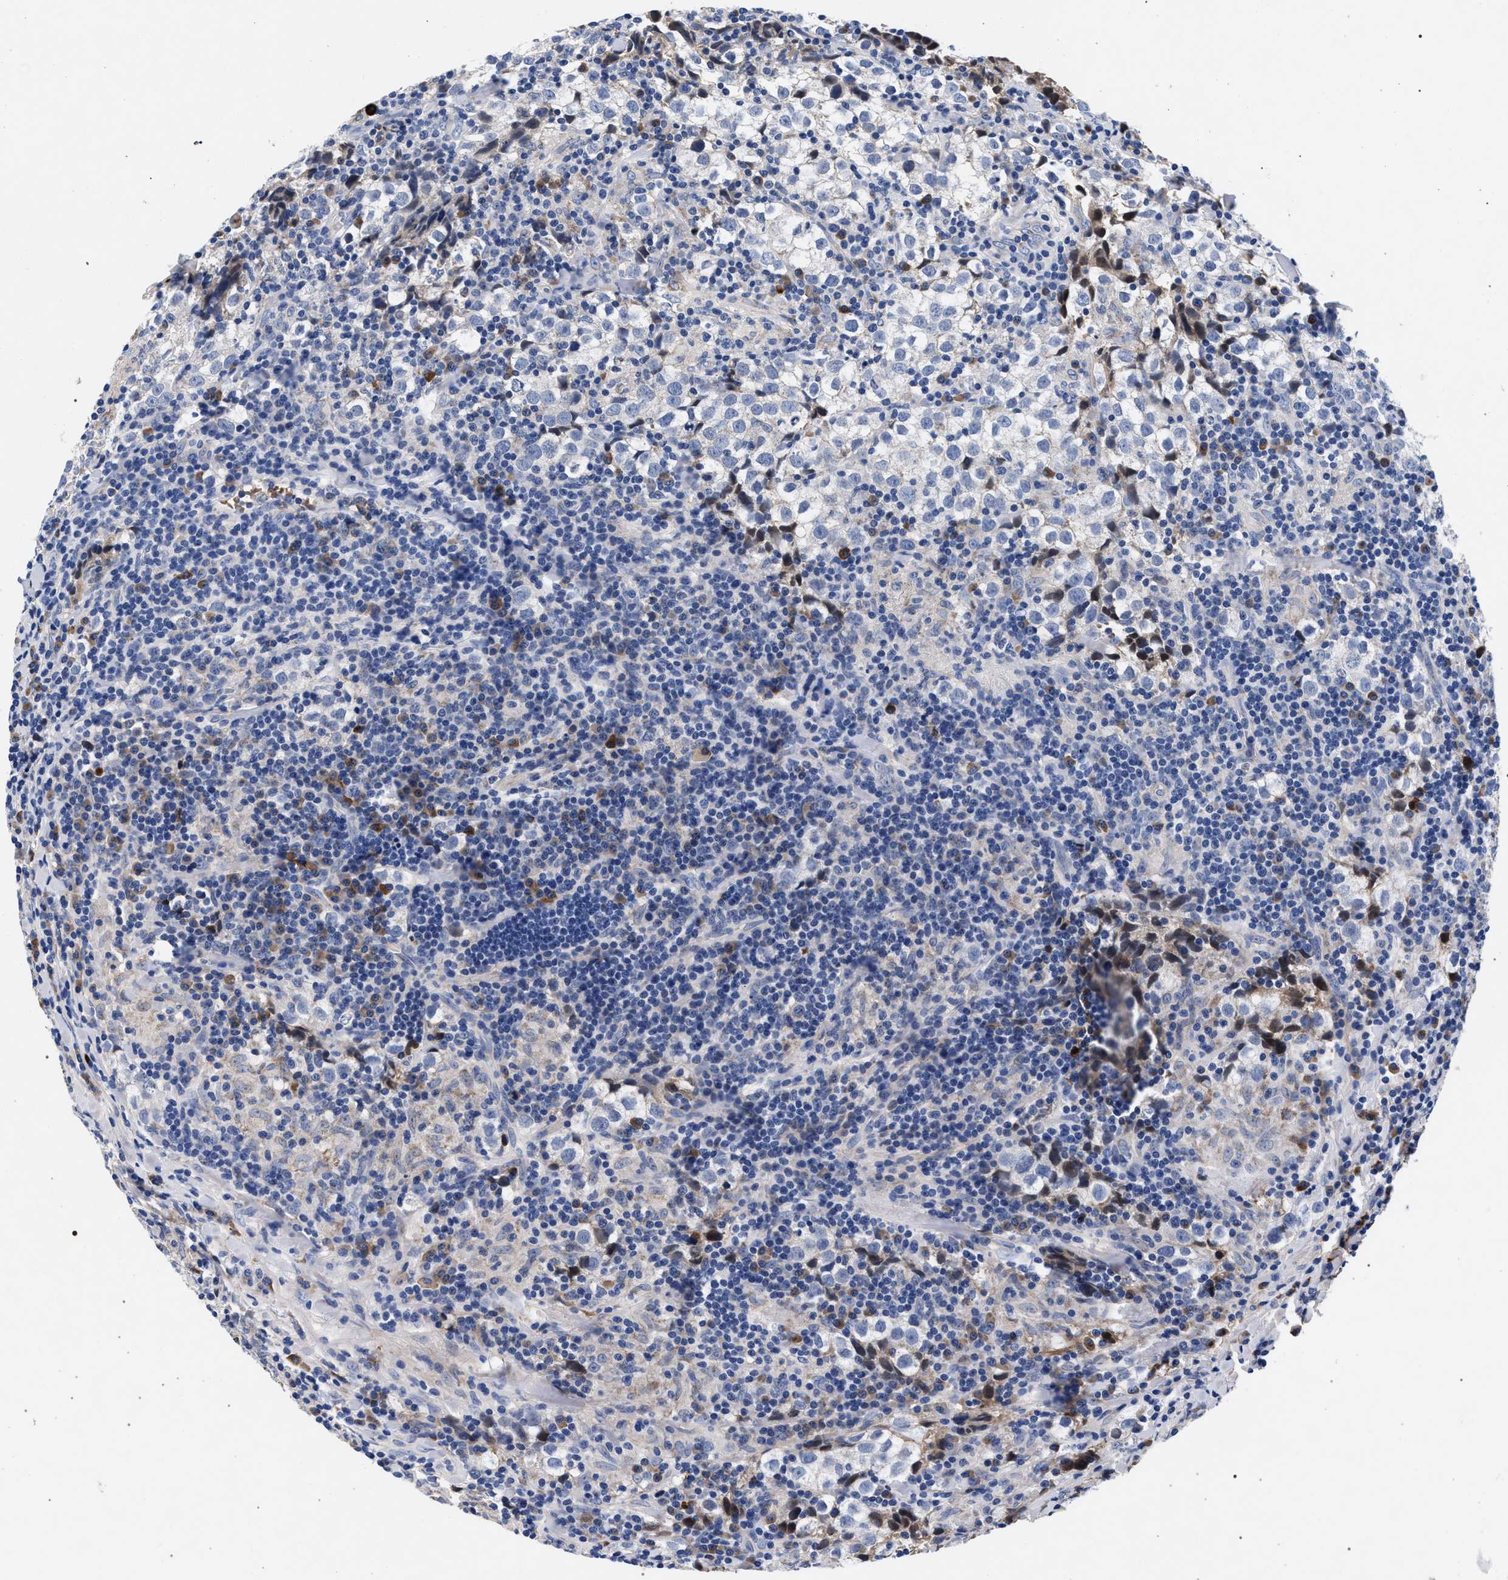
{"staining": {"intensity": "negative", "quantity": "none", "location": "none"}, "tissue": "testis cancer", "cell_type": "Tumor cells", "image_type": "cancer", "snomed": [{"axis": "morphology", "description": "Seminoma, NOS"}, {"axis": "morphology", "description": "Carcinoma, Embryonal, NOS"}, {"axis": "topography", "description": "Testis"}], "caption": "A micrograph of testis cancer (embryonal carcinoma) stained for a protein exhibits no brown staining in tumor cells.", "gene": "ACOX1", "patient": {"sex": "male", "age": 36}}